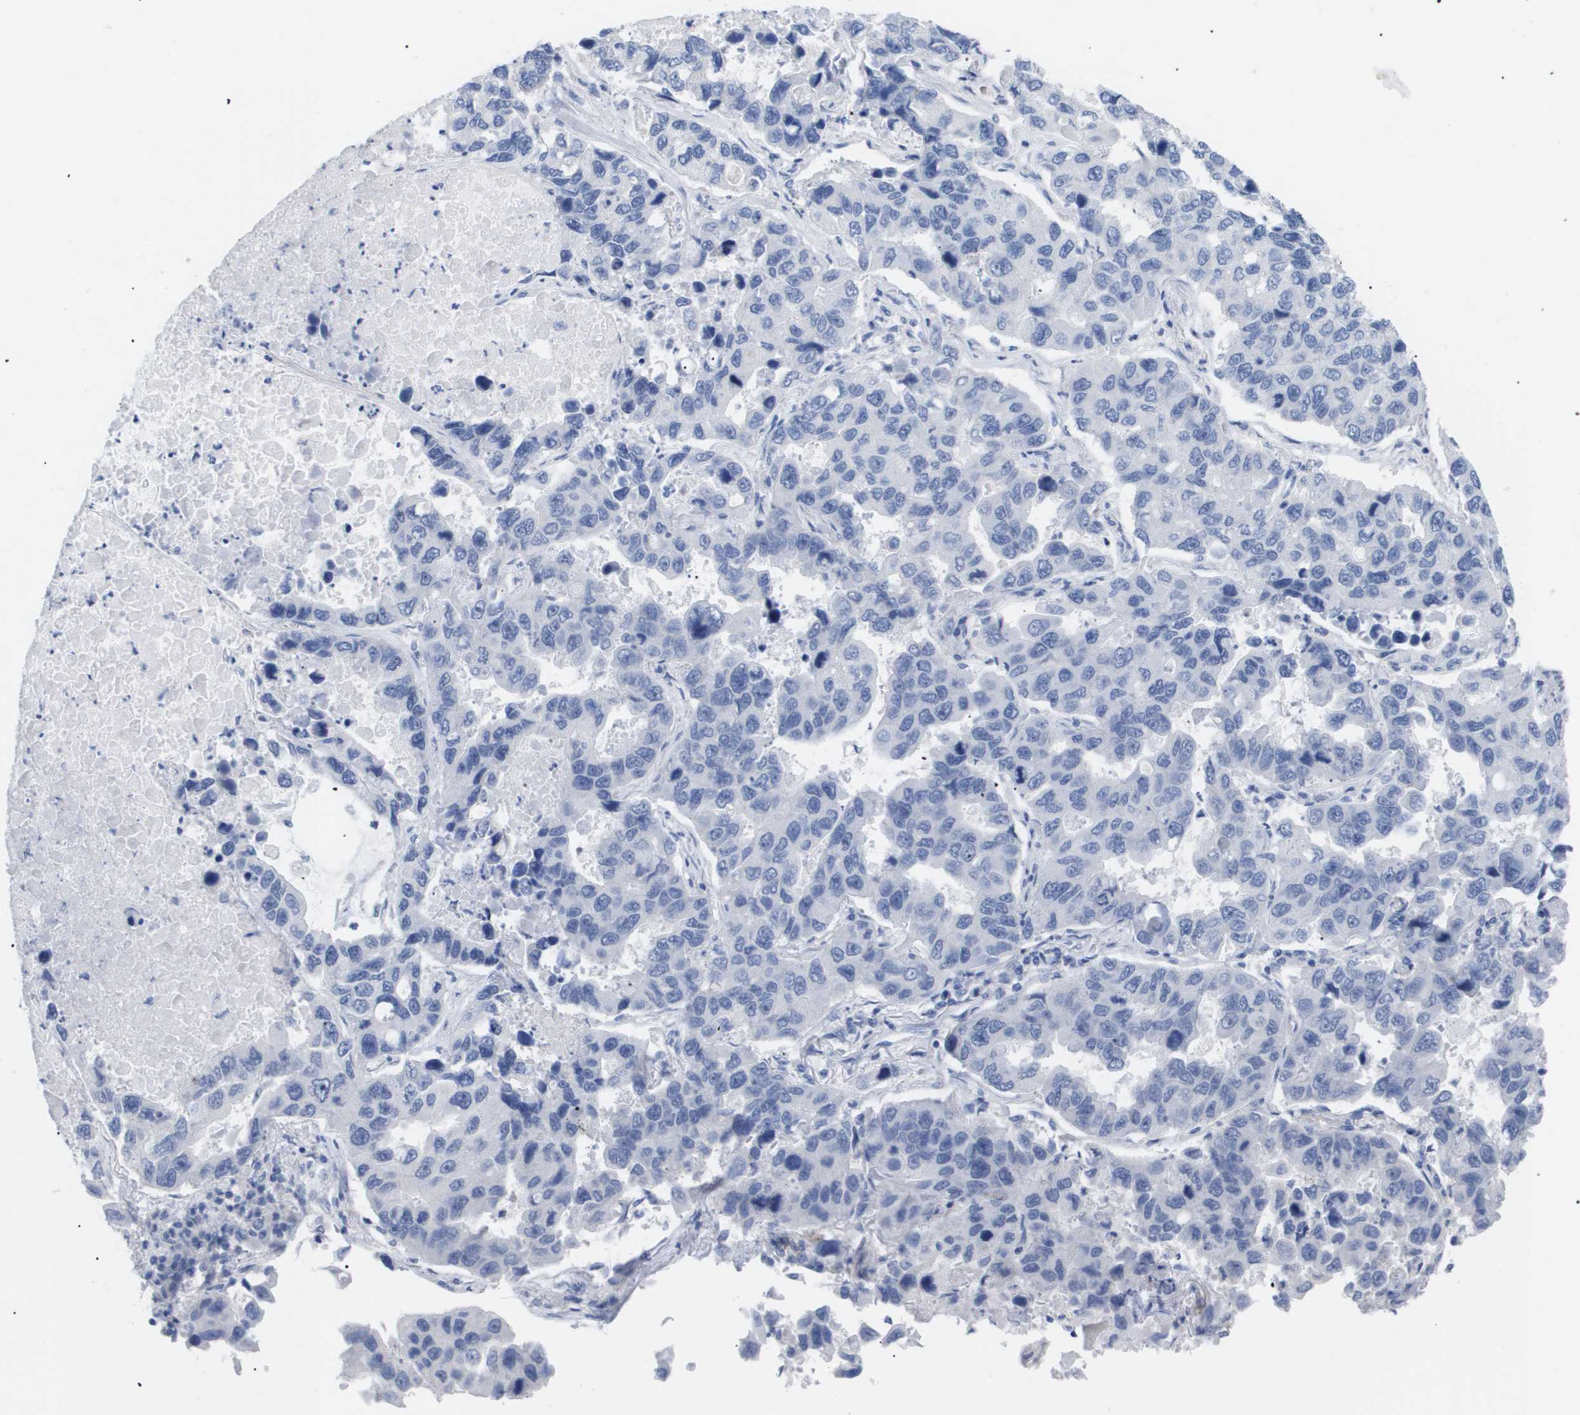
{"staining": {"intensity": "negative", "quantity": "none", "location": "none"}, "tissue": "lung cancer", "cell_type": "Tumor cells", "image_type": "cancer", "snomed": [{"axis": "morphology", "description": "Adenocarcinoma, NOS"}, {"axis": "topography", "description": "Lung"}], "caption": "Protein analysis of adenocarcinoma (lung) shows no significant positivity in tumor cells.", "gene": "CAV3", "patient": {"sex": "male", "age": 64}}